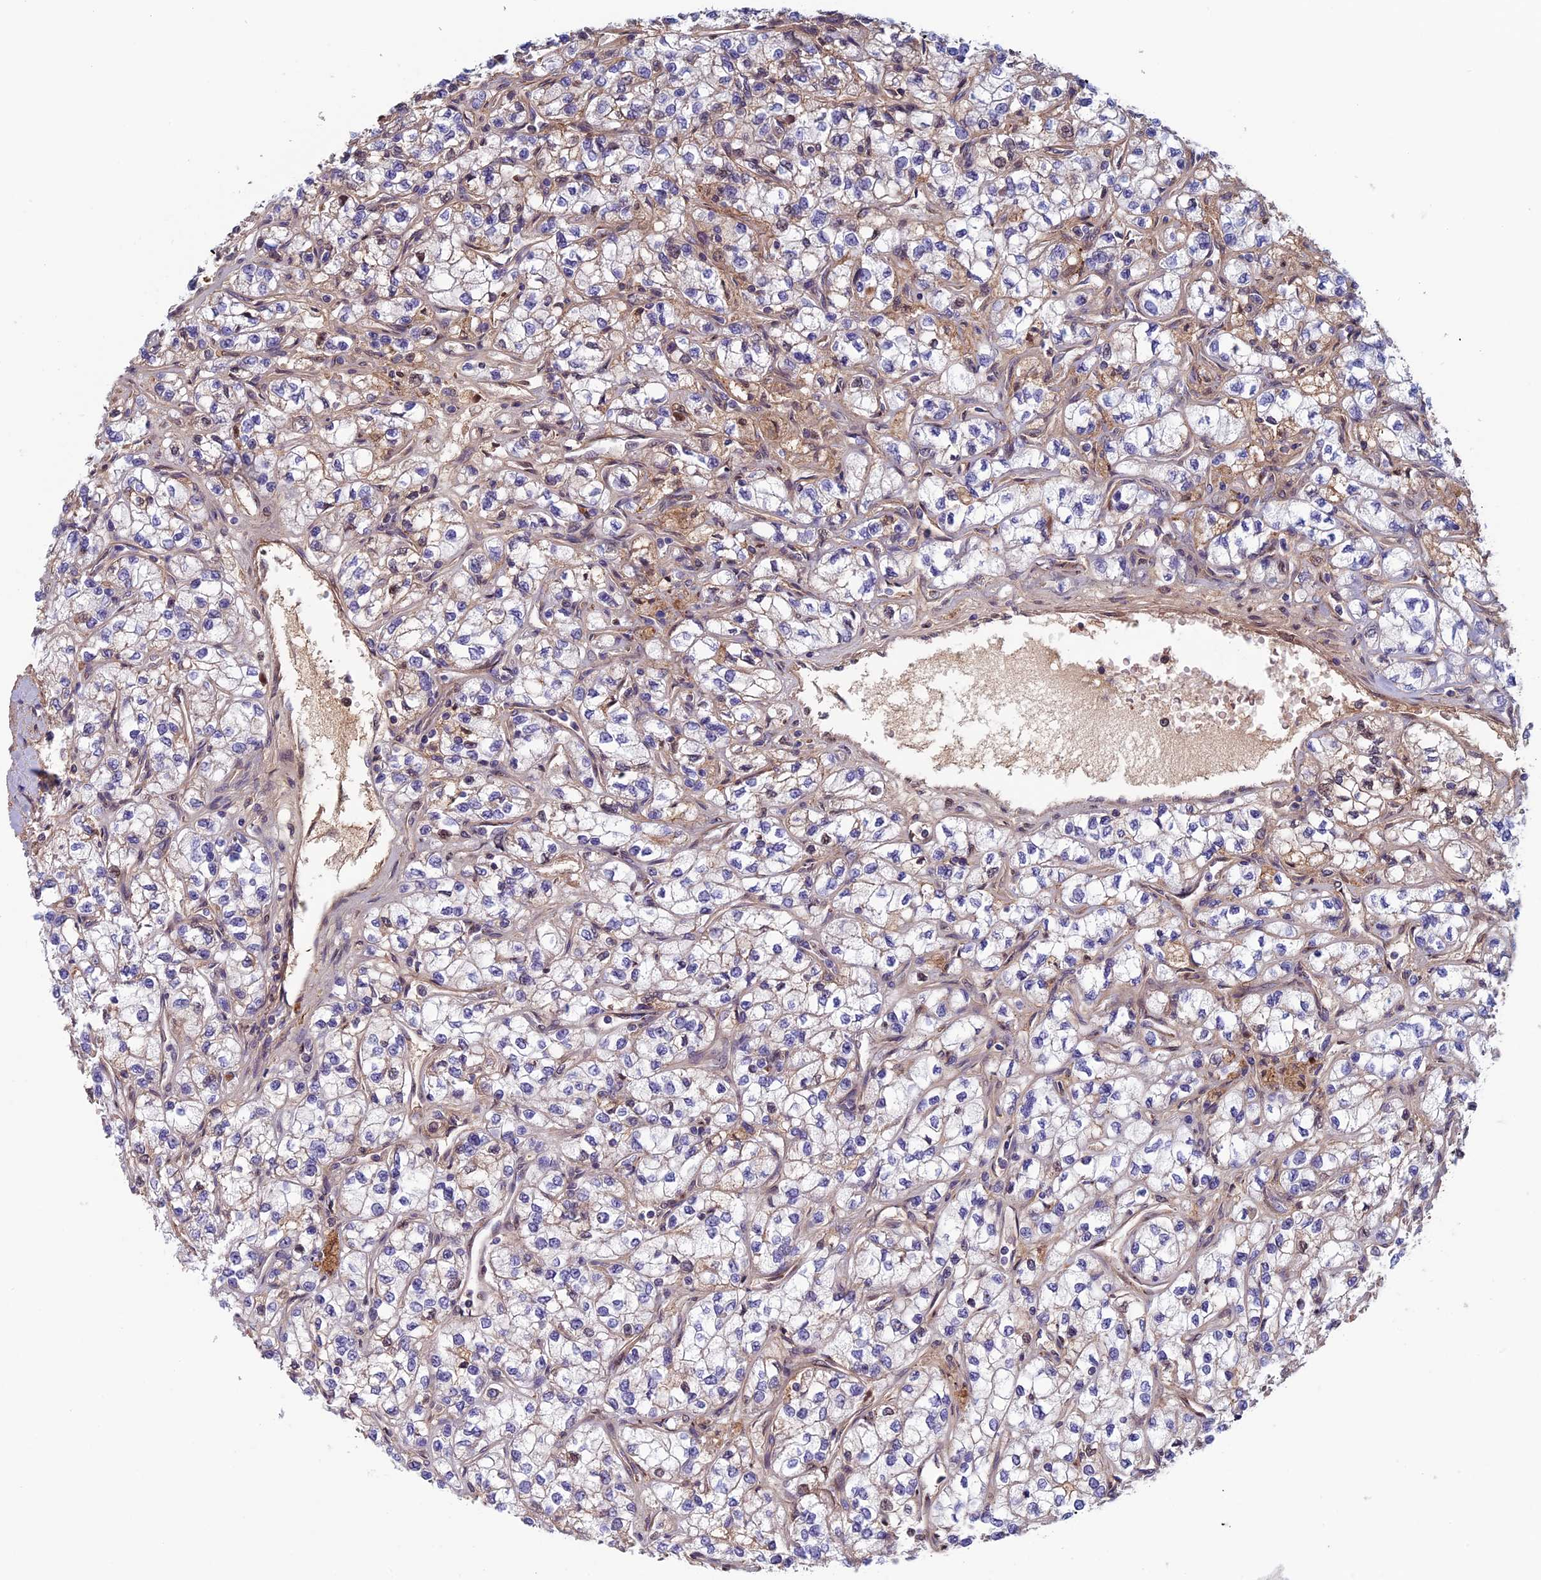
{"staining": {"intensity": "weak", "quantity": "<25%", "location": "cytoplasmic/membranous,nuclear"}, "tissue": "renal cancer", "cell_type": "Tumor cells", "image_type": "cancer", "snomed": [{"axis": "morphology", "description": "Adenocarcinoma, NOS"}, {"axis": "topography", "description": "Kidney"}], "caption": "The immunohistochemistry (IHC) photomicrograph has no significant staining in tumor cells of adenocarcinoma (renal) tissue.", "gene": "FADS1", "patient": {"sex": "male", "age": 80}}